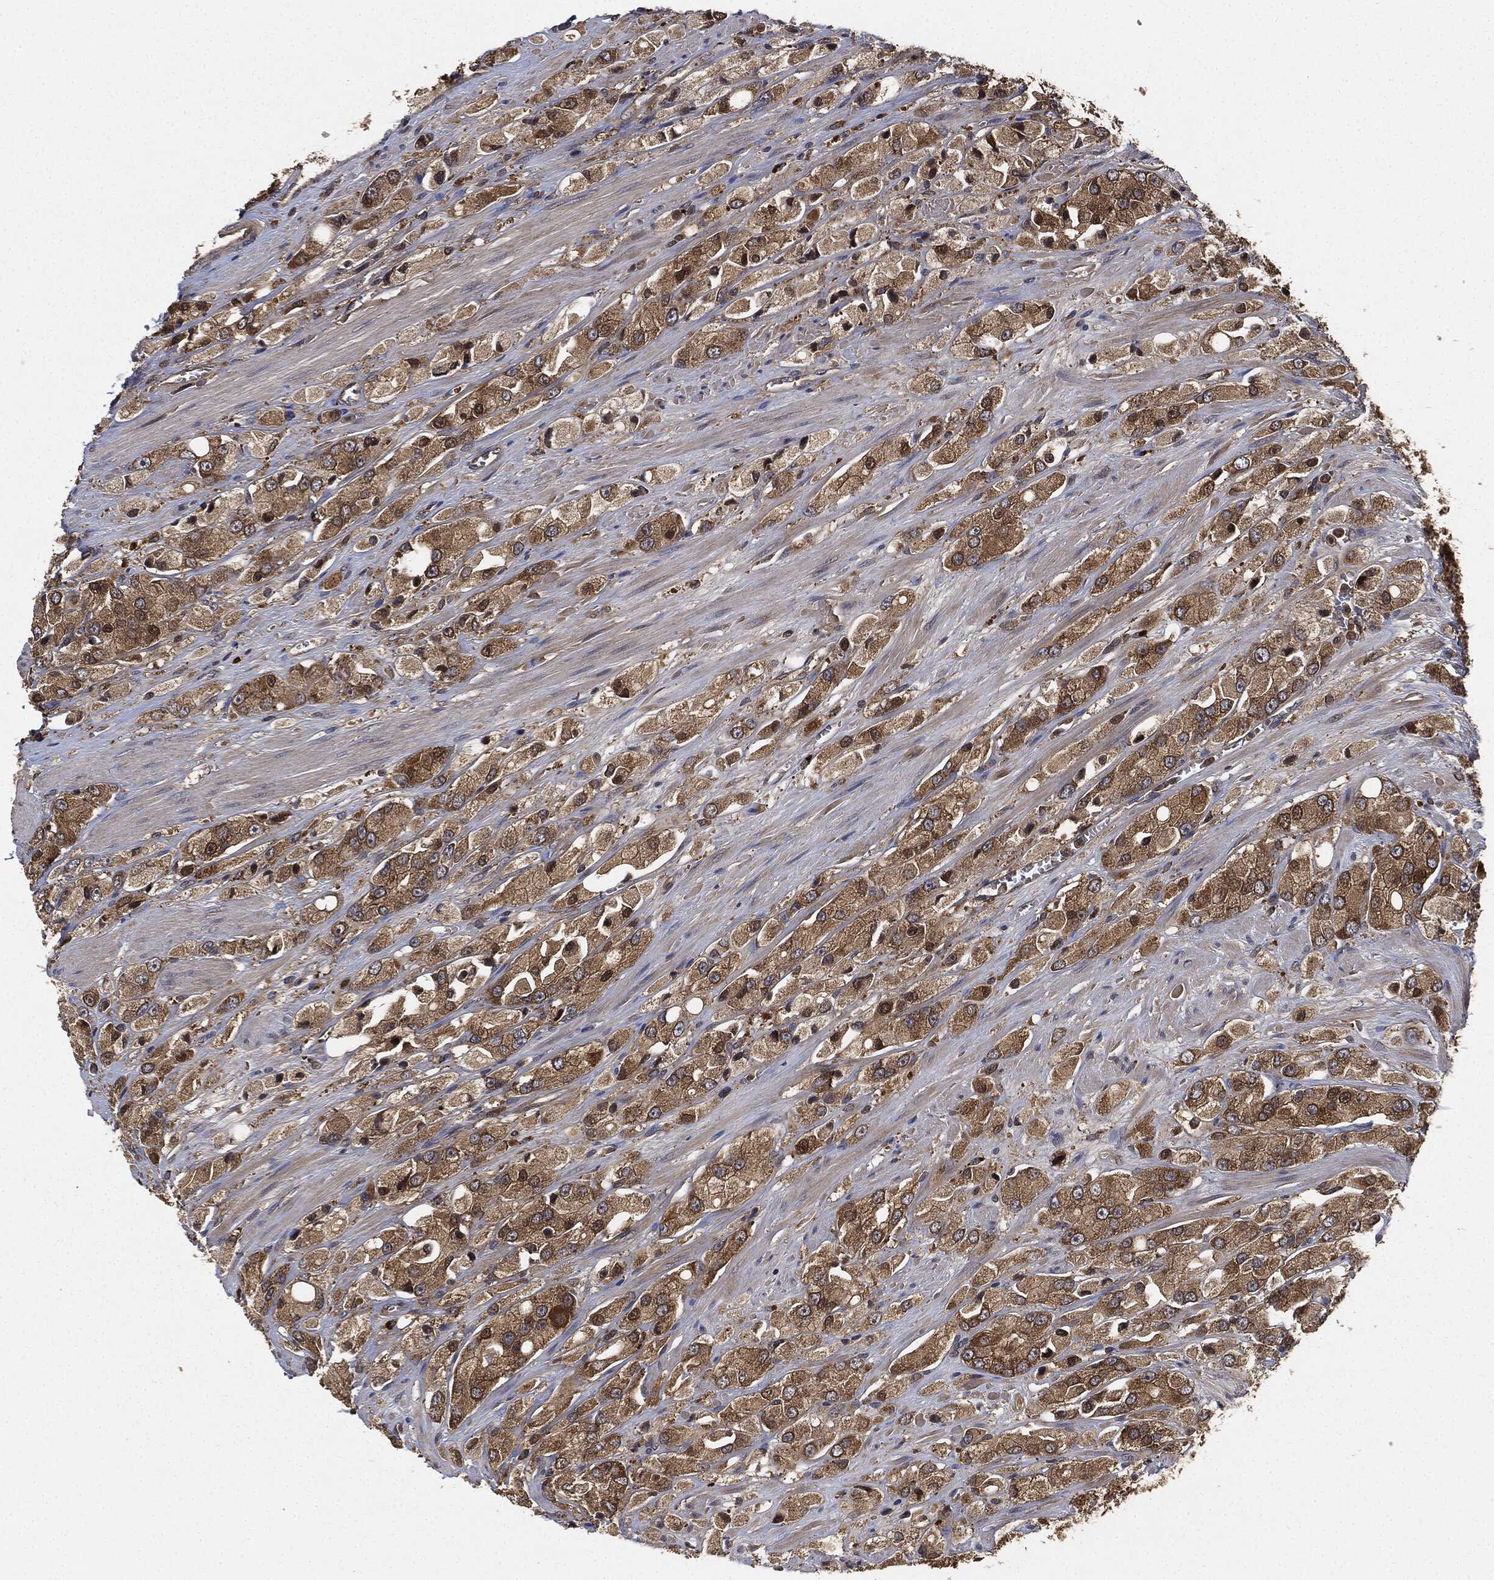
{"staining": {"intensity": "moderate", "quantity": ">75%", "location": "cytoplasmic/membranous"}, "tissue": "prostate cancer", "cell_type": "Tumor cells", "image_type": "cancer", "snomed": [{"axis": "morphology", "description": "Adenocarcinoma, NOS"}, {"axis": "topography", "description": "Prostate and seminal vesicle, NOS"}, {"axis": "topography", "description": "Prostate"}], "caption": "Immunohistochemical staining of prostate cancer reveals medium levels of moderate cytoplasmic/membranous protein positivity in approximately >75% of tumor cells.", "gene": "BRAF", "patient": {"sex": "male", "age": 64}}